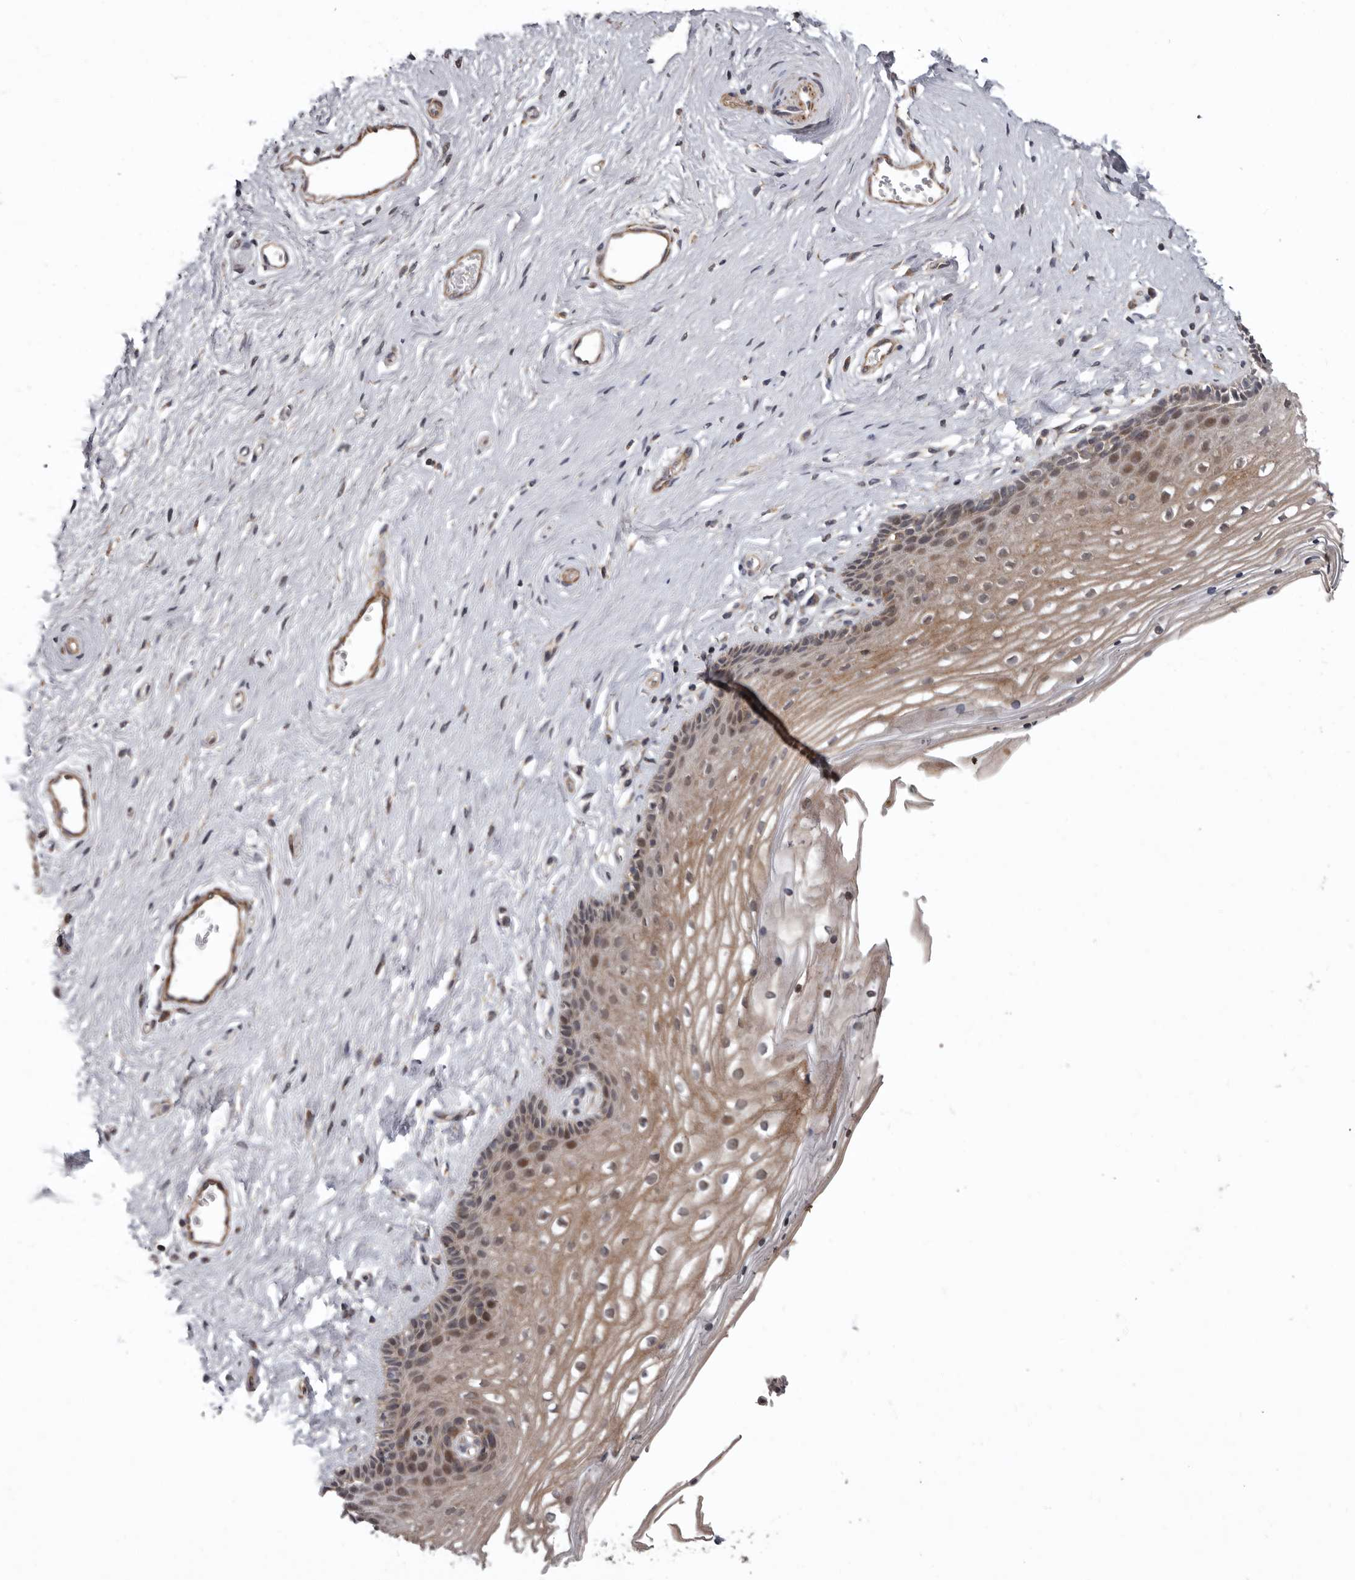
{"staining": {"intensity": "moderate", "quantity": "25%-75%", "location": "cytoplasmic/membranous,nuclear"}, "tissue": "vagina", "cell_type": "Squamous epithelial cells", "image_type": "normal", "snomed": [{"axis": "morphology", "description": "Normal tissue, NOS"}, {"axis": "topography", "description": "Vagina"}], "caption": "An immunohistochemistry (IHC) photomicrograph of unremarkable tissue is shown. Protein staining in brown labels moderate cytoplasmic/membranous,nuclear positivity in vagina within squamous epithelial cells. The staining is performed using DAB brown chromogen to label protein expression. The nuclei are counter-stained blue using hematoxylin.", "gene": "FGFR4", "patient": {"sex": "female", "age": 46}}